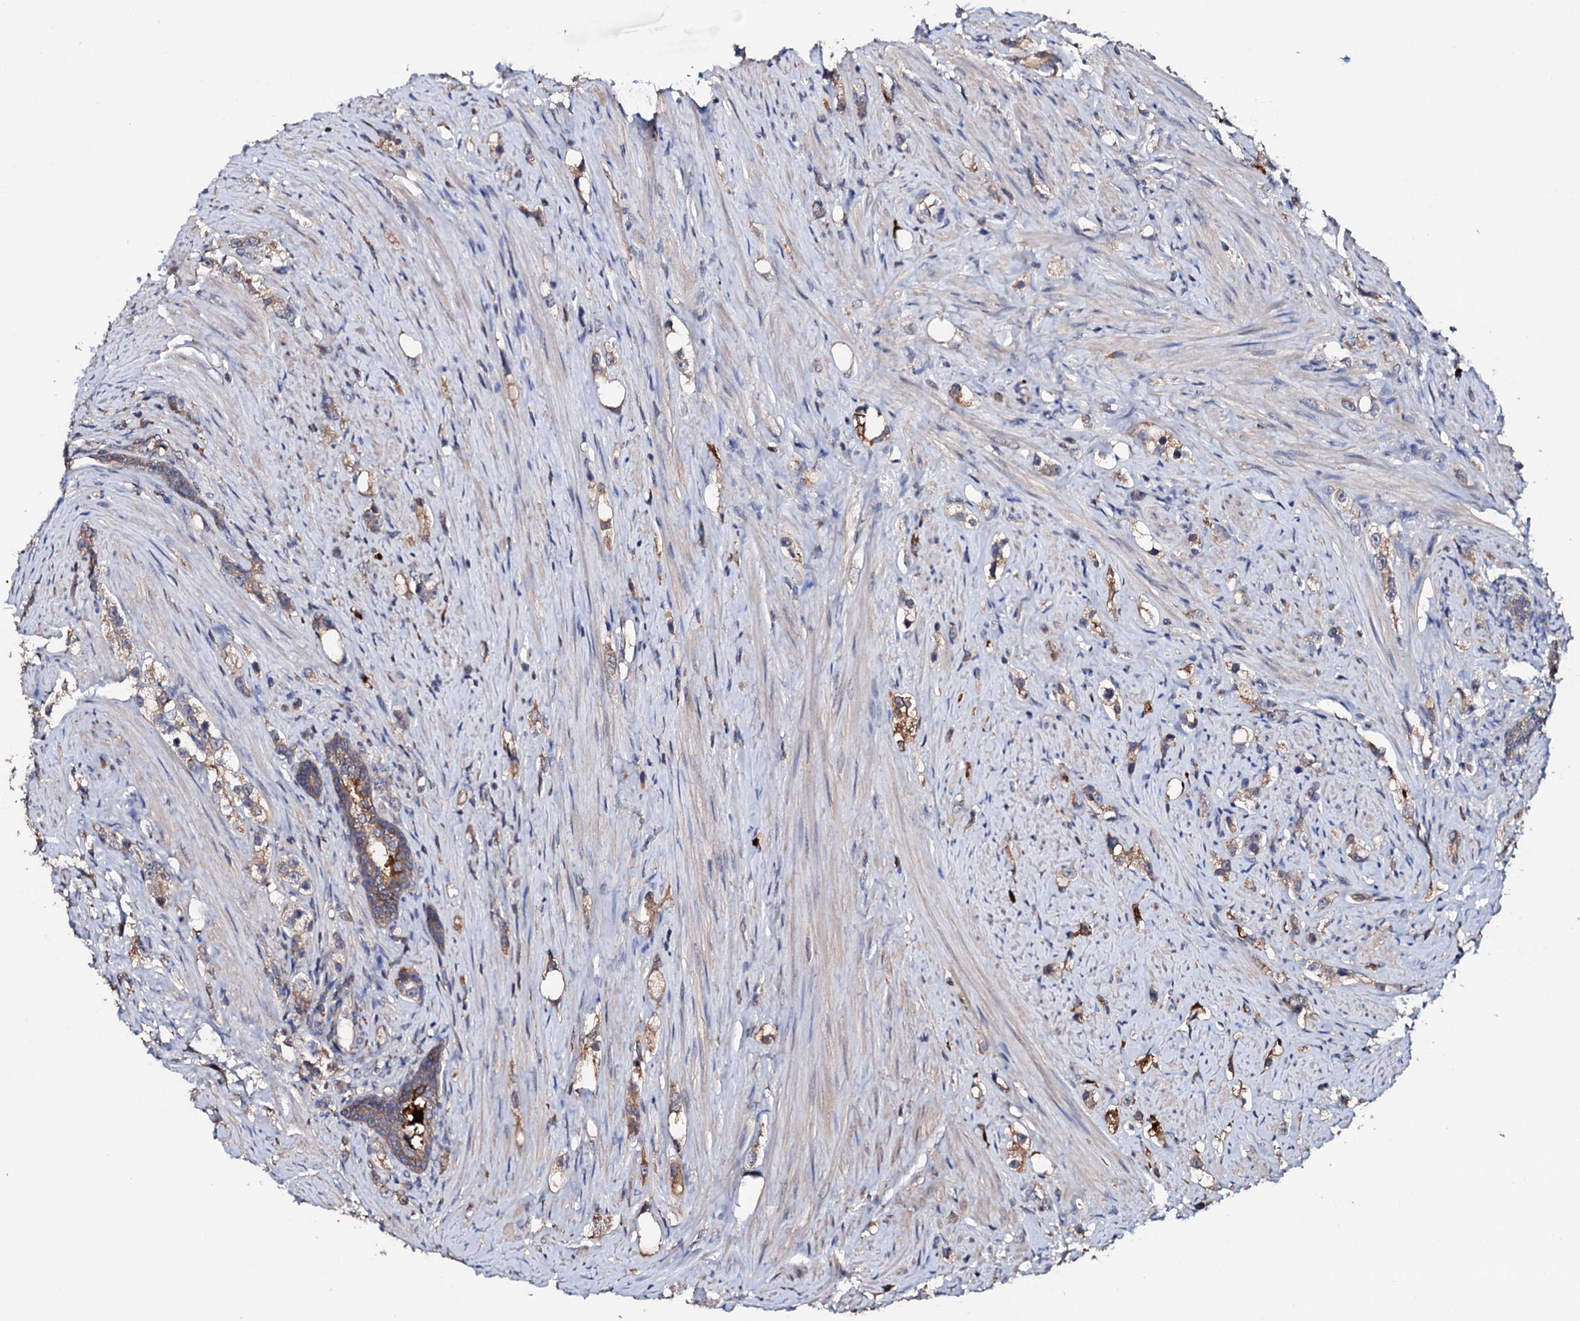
{"staining": {"intensity": "weak", "quantity": ">75%", "location": "cytoplasmic/membranous"}, "tissue": "prostate cancer", "cell_type": "Tumor cells", "image_type": "cancer", "snomed": [{"axis": "morphology", "description": "Adenocarcinoma, High grade"}, {"axis": "topography", "description": "Prostate"}], "caption": "Human prostate cancer (high-grade adenocarcinoma) stained with a protein marker reveals weak staining in tumor cells.", "gene": "TCAF2", "patient": {"sex": "male", "age": 63}}